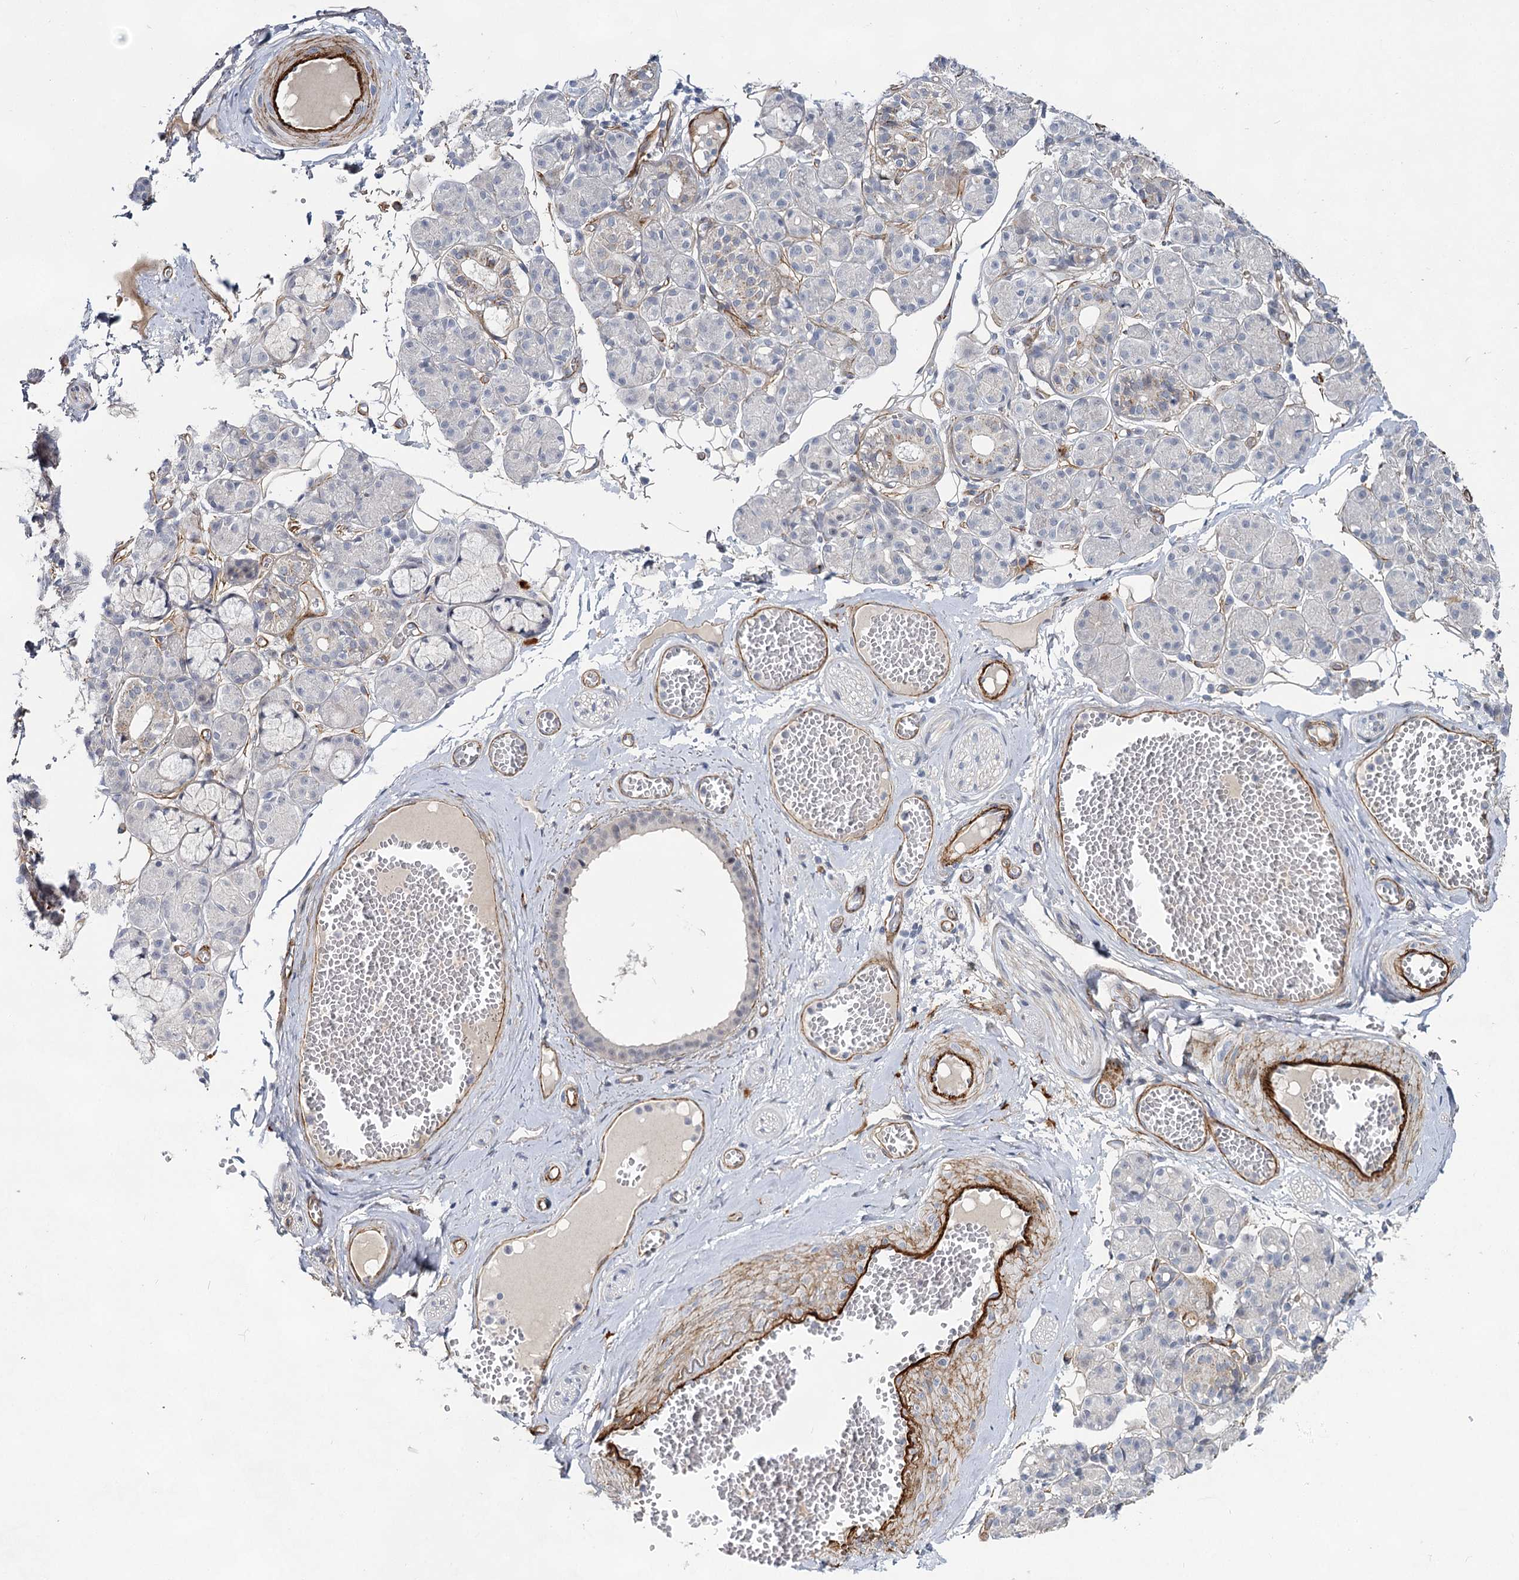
{"staining": {"intensity": "negative", "quantity": "none", "location": "none"}, "tissue": "salivary gland", "cell_type": "Glandular cells", "image_type": "normal", "snomed": [{"axis": "morphology", "description": "Normal tissue, NOS"}, {"axis": "topography", "description": "Salivary gland"}], "caption": "An immunohistochemistry (IHC) photomicrograph of unremarkable salivary gland is shown. There is no staining in glandular cells of salivary gland.", "gene": "ATL2", "patient": {"sex": "male", "age": 63}}